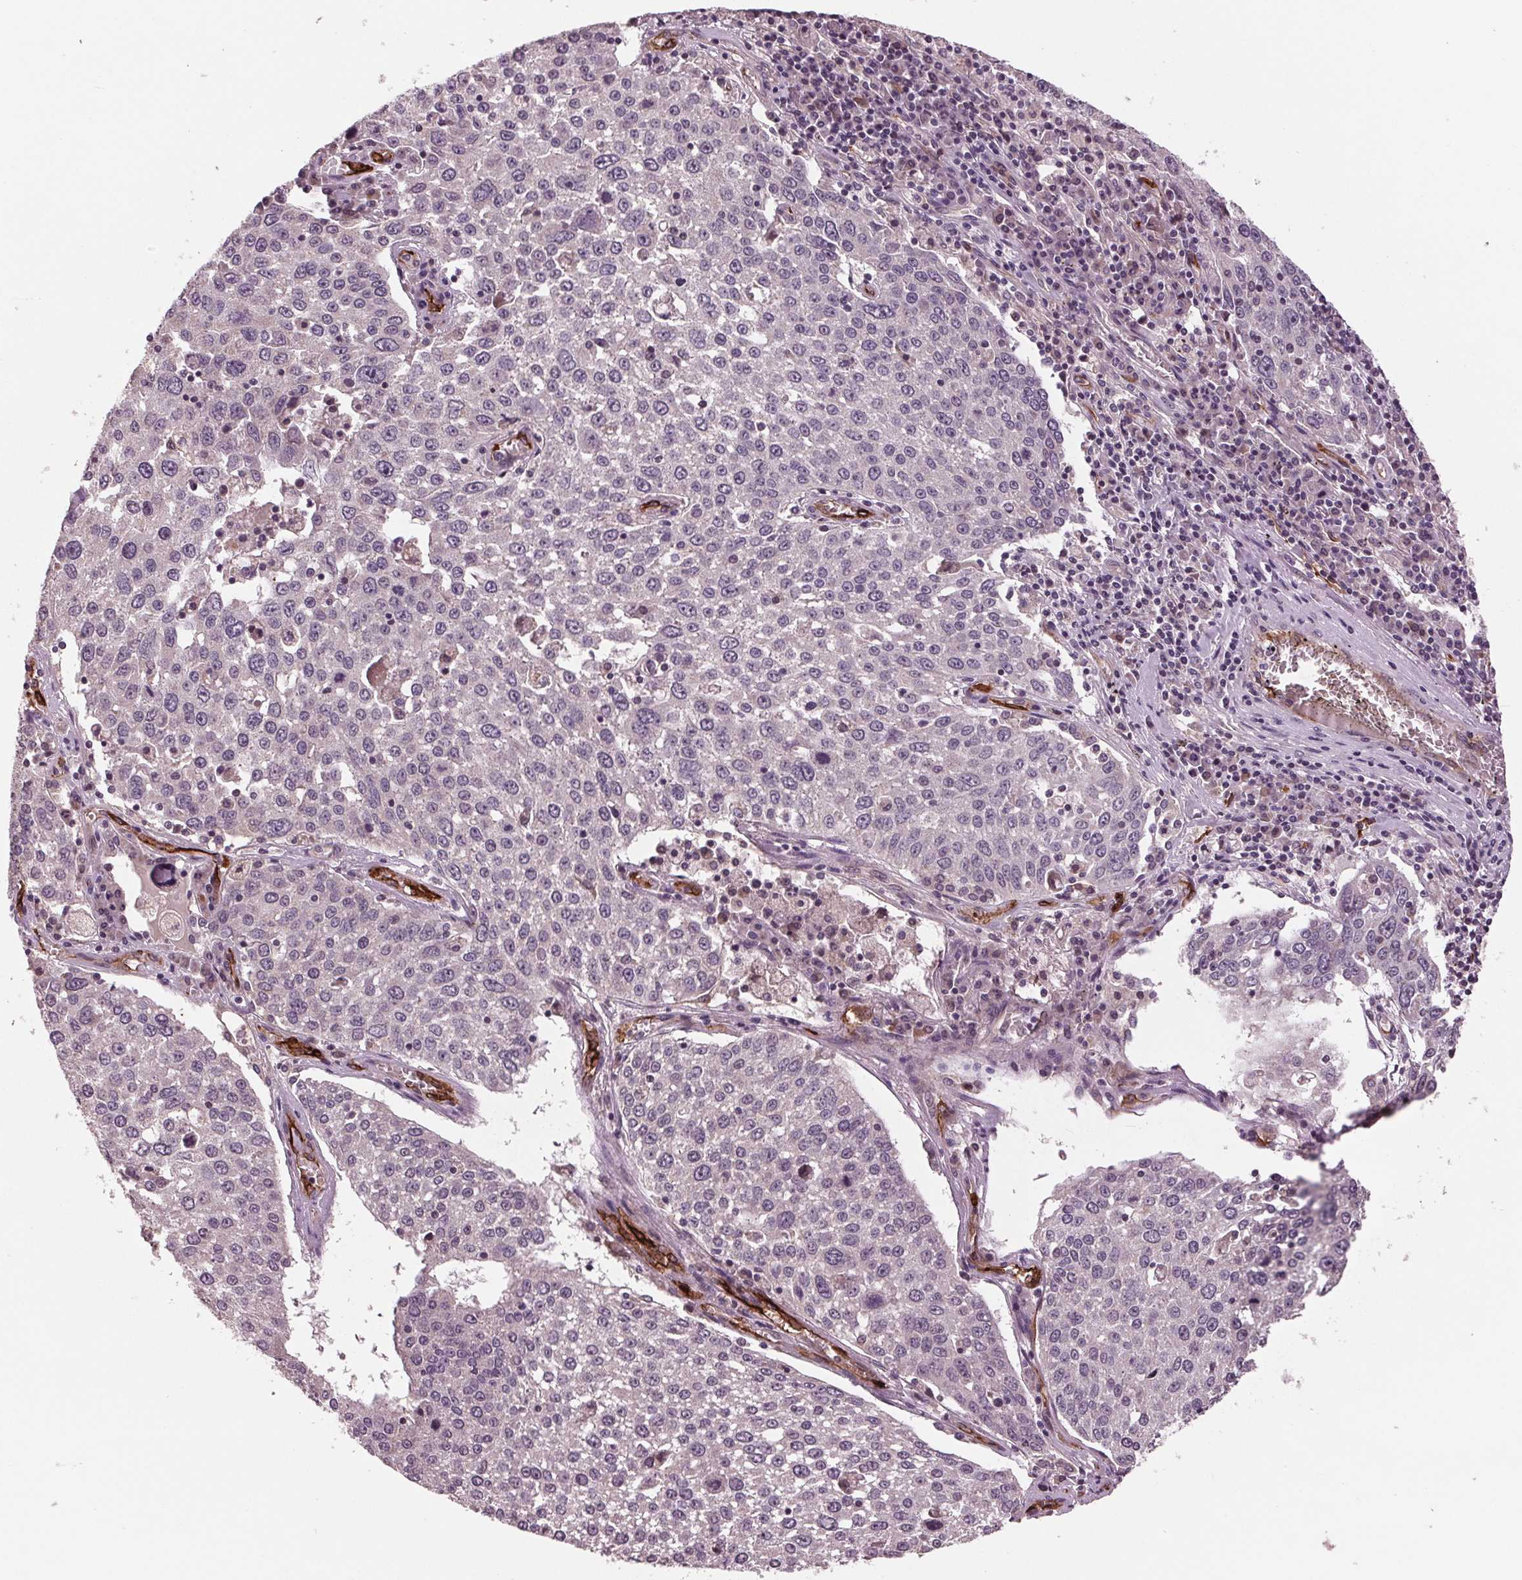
{"staining": {"intensity": "negative", "quantity": "none", "location": "none"}, "tissue": "lung cancer", "cell_type": "Tumor cells", "image_type": "cancer", "snomed": [{"axis": "morphology", "description": "Squamous cell carcinoma, NOS"}, {"axis": "topography", "description": "Lung"}], "caption": "This image is of lung cancer (squamous cell carcinoma) stained with IHC to label a protein in brown with the nuclei are counter-stained blue. There is no staining in tumor cells.", "gene": "MAPK8", "patient": {"sex": "male", "age": 65}}